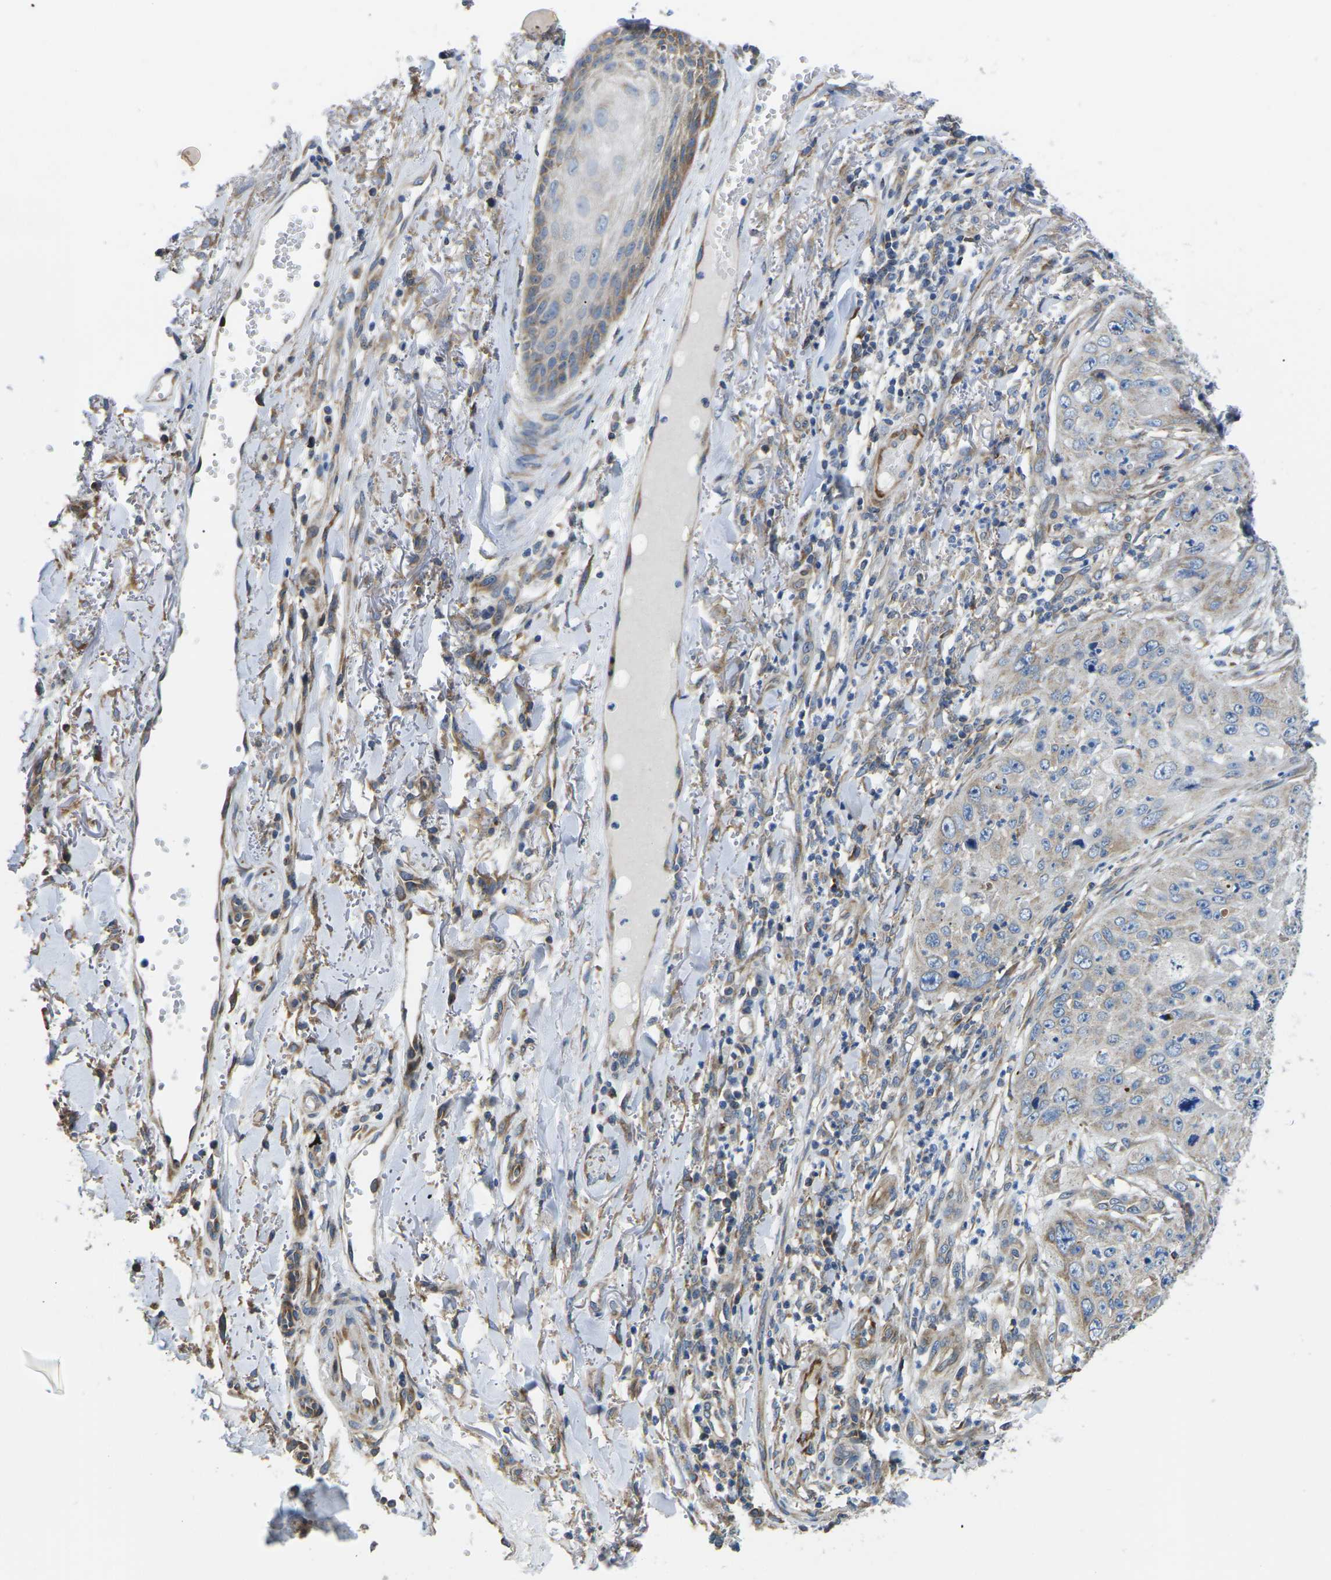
{"staining": {"intensity": "weak", "quantity": "25%-75%", "location": "cytoplasmic/membranous"}, "tissue": "skin cancer", "cell_type": "Tumor cells", "image_type": "cancer", "snomed": [{"axis": "morphology", "description": "Squamous cell carcinoma, NOS"}, {"axis": "topography", "description": "Skin"}], "caption": "Squamous cell carcinoma (skin) tissue reveals weak cytoplasmic/membranous staining in approximately 25%-75% of tumor cells, visualized by immunohistochemistry.", "gene": "TMEFF2", "patient": {"sex": "female", "age": 80}}